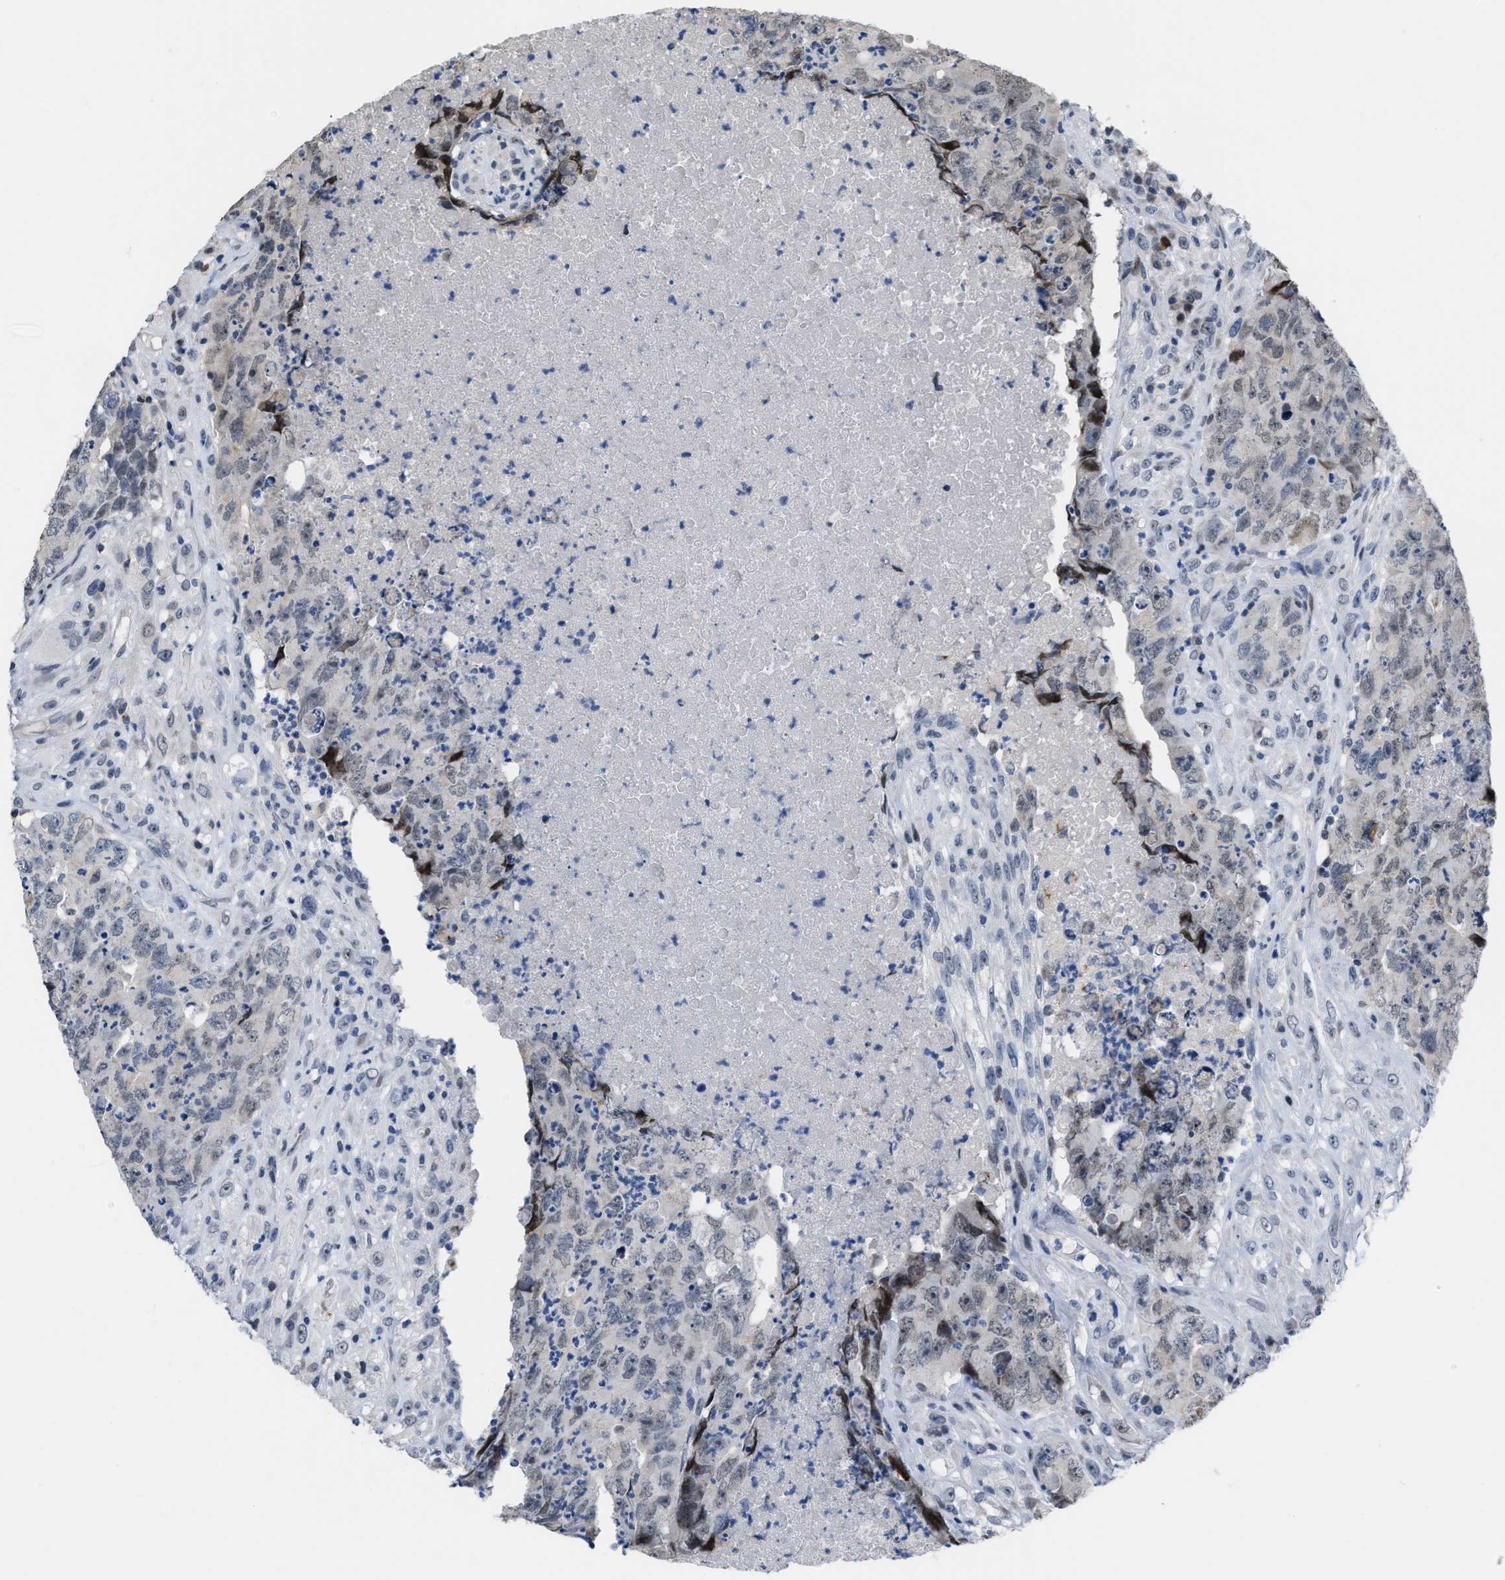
{"staining": {"intensity": "negative", "quantity": "none", "location": "none"}, "tissue": "testis cancer", "cell_type": "Tumor cells", "image_type": "cancer", "snomed": [{"axis": "morphology", "description": "Carcinoma, Embryonal, NOS"}, {"axis": "topography", "description": "Testis"}], "caption": "This is an IHC histopathology image of human testis embryonal carcinoma. There is no expression in tumor cells.", "gene": "SETDB1", "patient": {"sex": "male", "age": 32}}